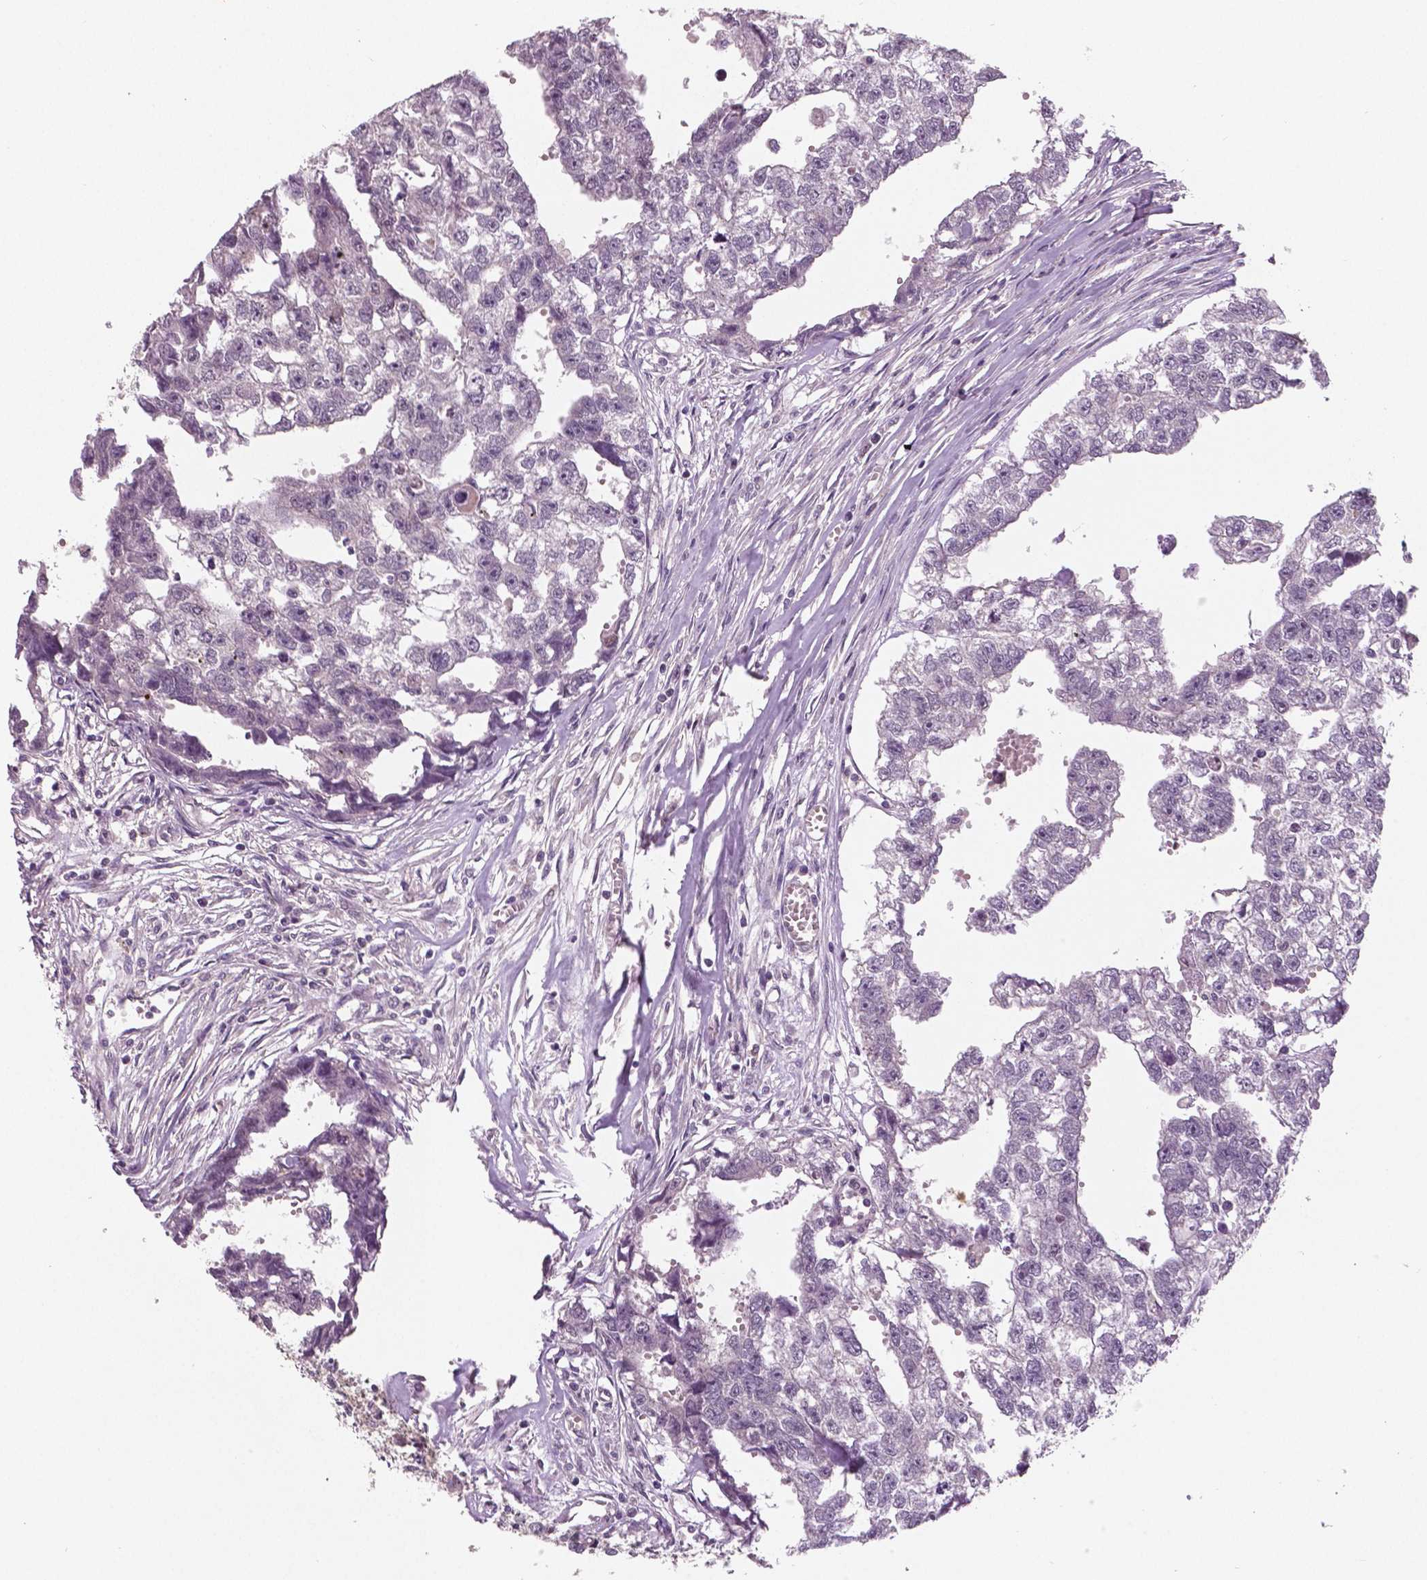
{"staining": {"intensity": "negative", "quantity": "none", "location": "none"}, "tissue": "testis cancer", "cell_type": "Tumor cells", "image_type": "cancer", "snomed": [{"axis": "morphology", "description": "Carcinoma, Embryonal, NOS"}, {"axis": "morphology", "description": "Teratoma, malignant, NOS"}, {"axis": "topography", "description": "Testis"}], "caption": "DAB (3,3'-diaminobenzidine) immunohistochemical staining of testis embryonal carcinoma exhibits no significant expression in tumor cells.", "gene": "MKI67", "patient": {"sex": "male", "age": 44}}